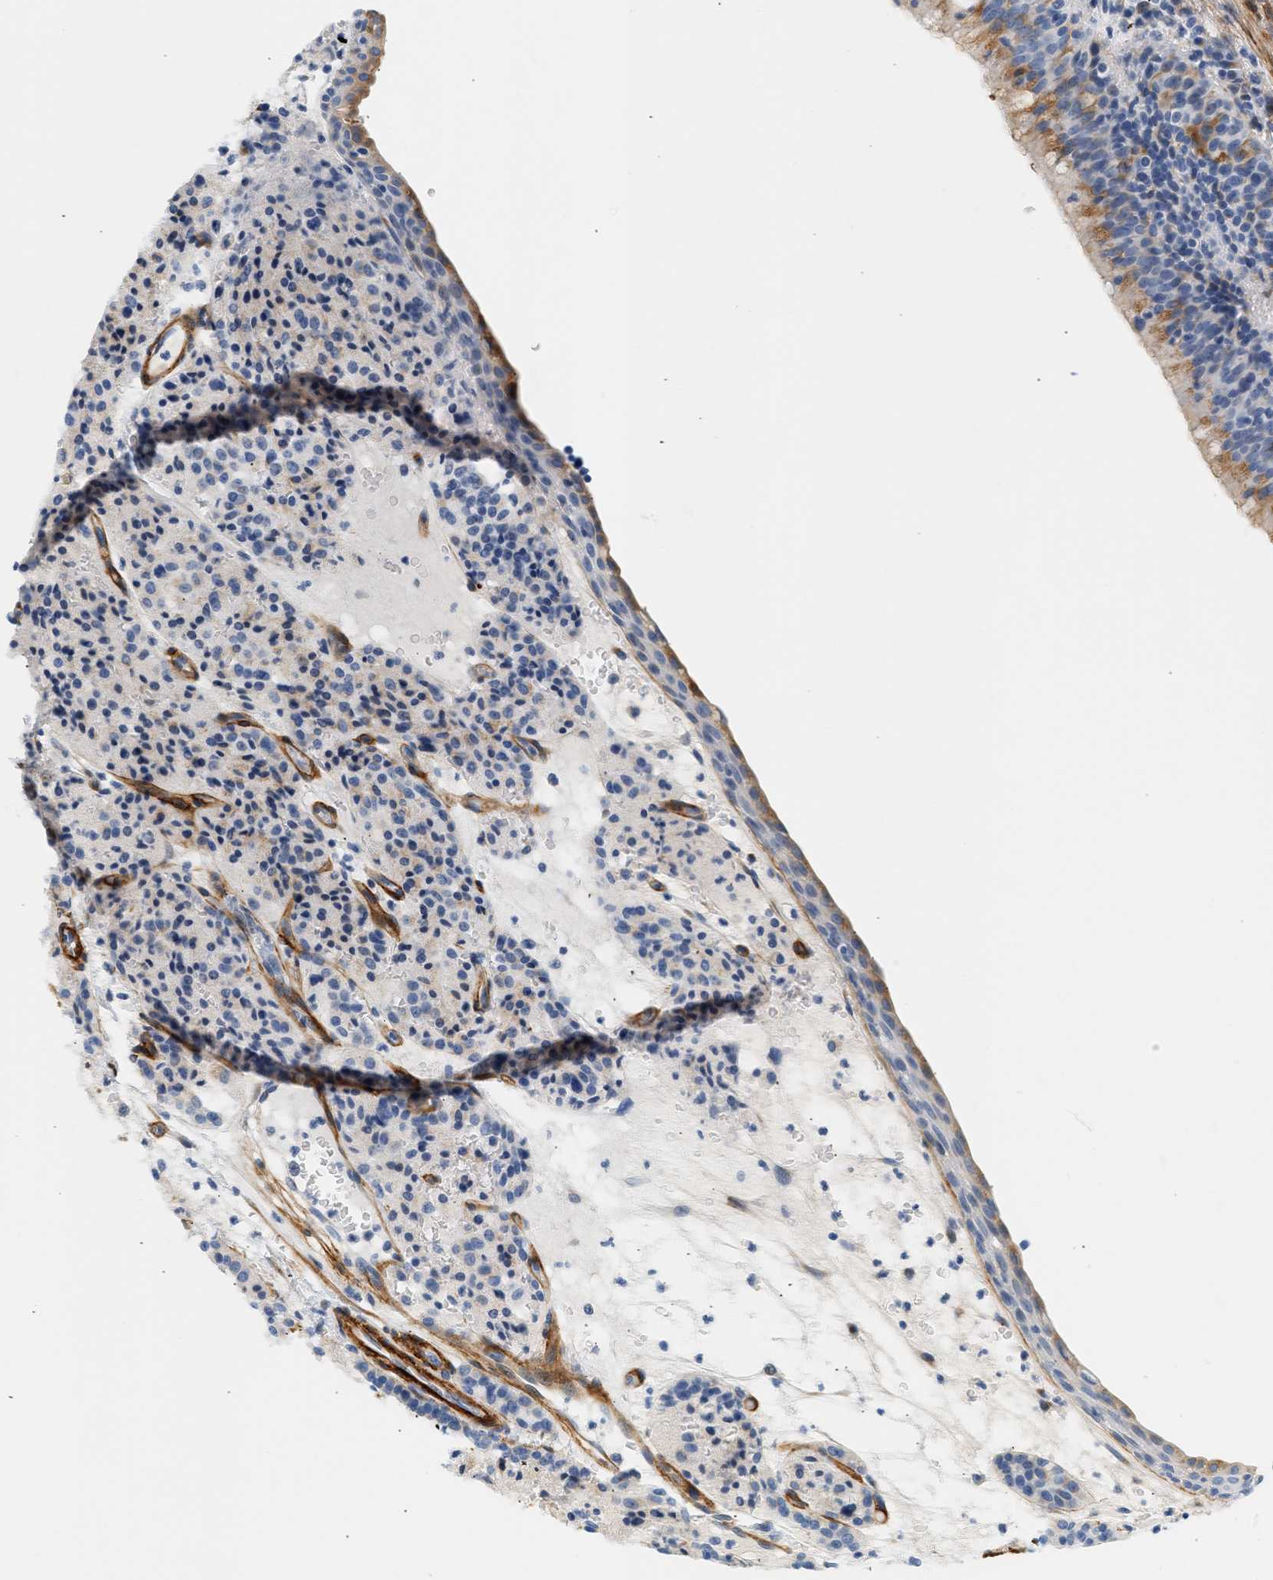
{"staining": {"intensity": "negative", "quantity": "none", "location": "none"}, "tissue": "carcinoid", "cell_type": "Tumor cells", "image_type": "cancer", "snomed": [{"axis": "morphology", "description": "Carcinoid, malignant, NOS"}, {"axis": "topography", "description": "Lung"}], "caption": "Immunohistochemical staining of human carcinoid (malignant) displays no significant expression in tumor cells.", "gene": "SLC30A7", "patient": {"sex": "male", "age": 30}}